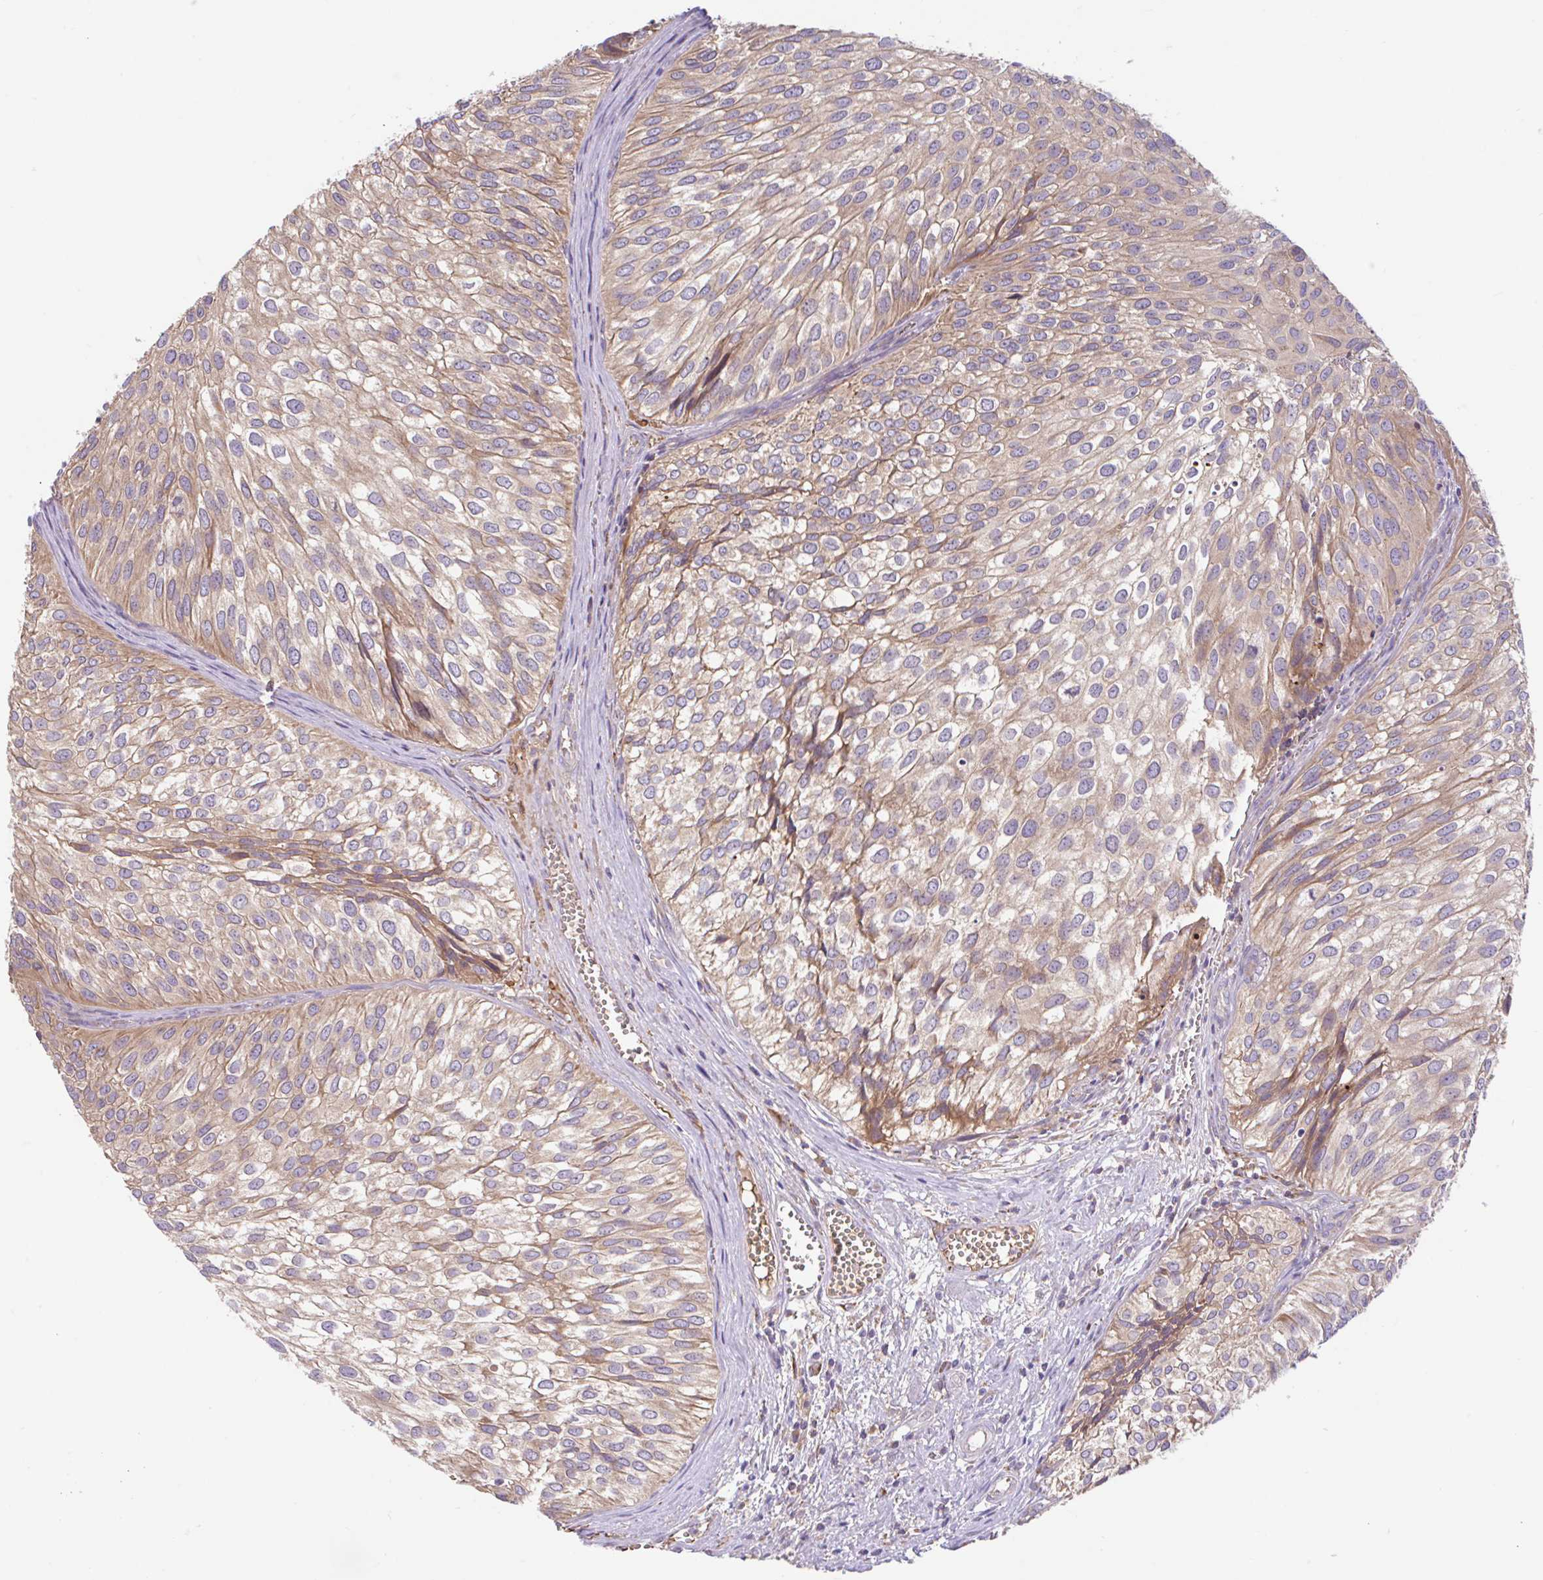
{"staining": {"intensity": "weak", "quantity": ">75%", "location": "cytoplasmic/membranous"}, "tissue": "urothelial cancer", "cell_type": "Tumor cells", "image_type": "cancer", "snomed": [{"axis": "morphology", "description": "Urothelial carcinoma, Low grade"}, {"axis": "topography", "description": "Urinary bladder"}], "caption": "Urothelial cancer stained for a protein (brown) reveals weak cytoplasmic/membranous positive positivity in approximately >75% of tumor cells.", "gene": "RALBP1", "patient": {"sex": "male", "age": 91}}